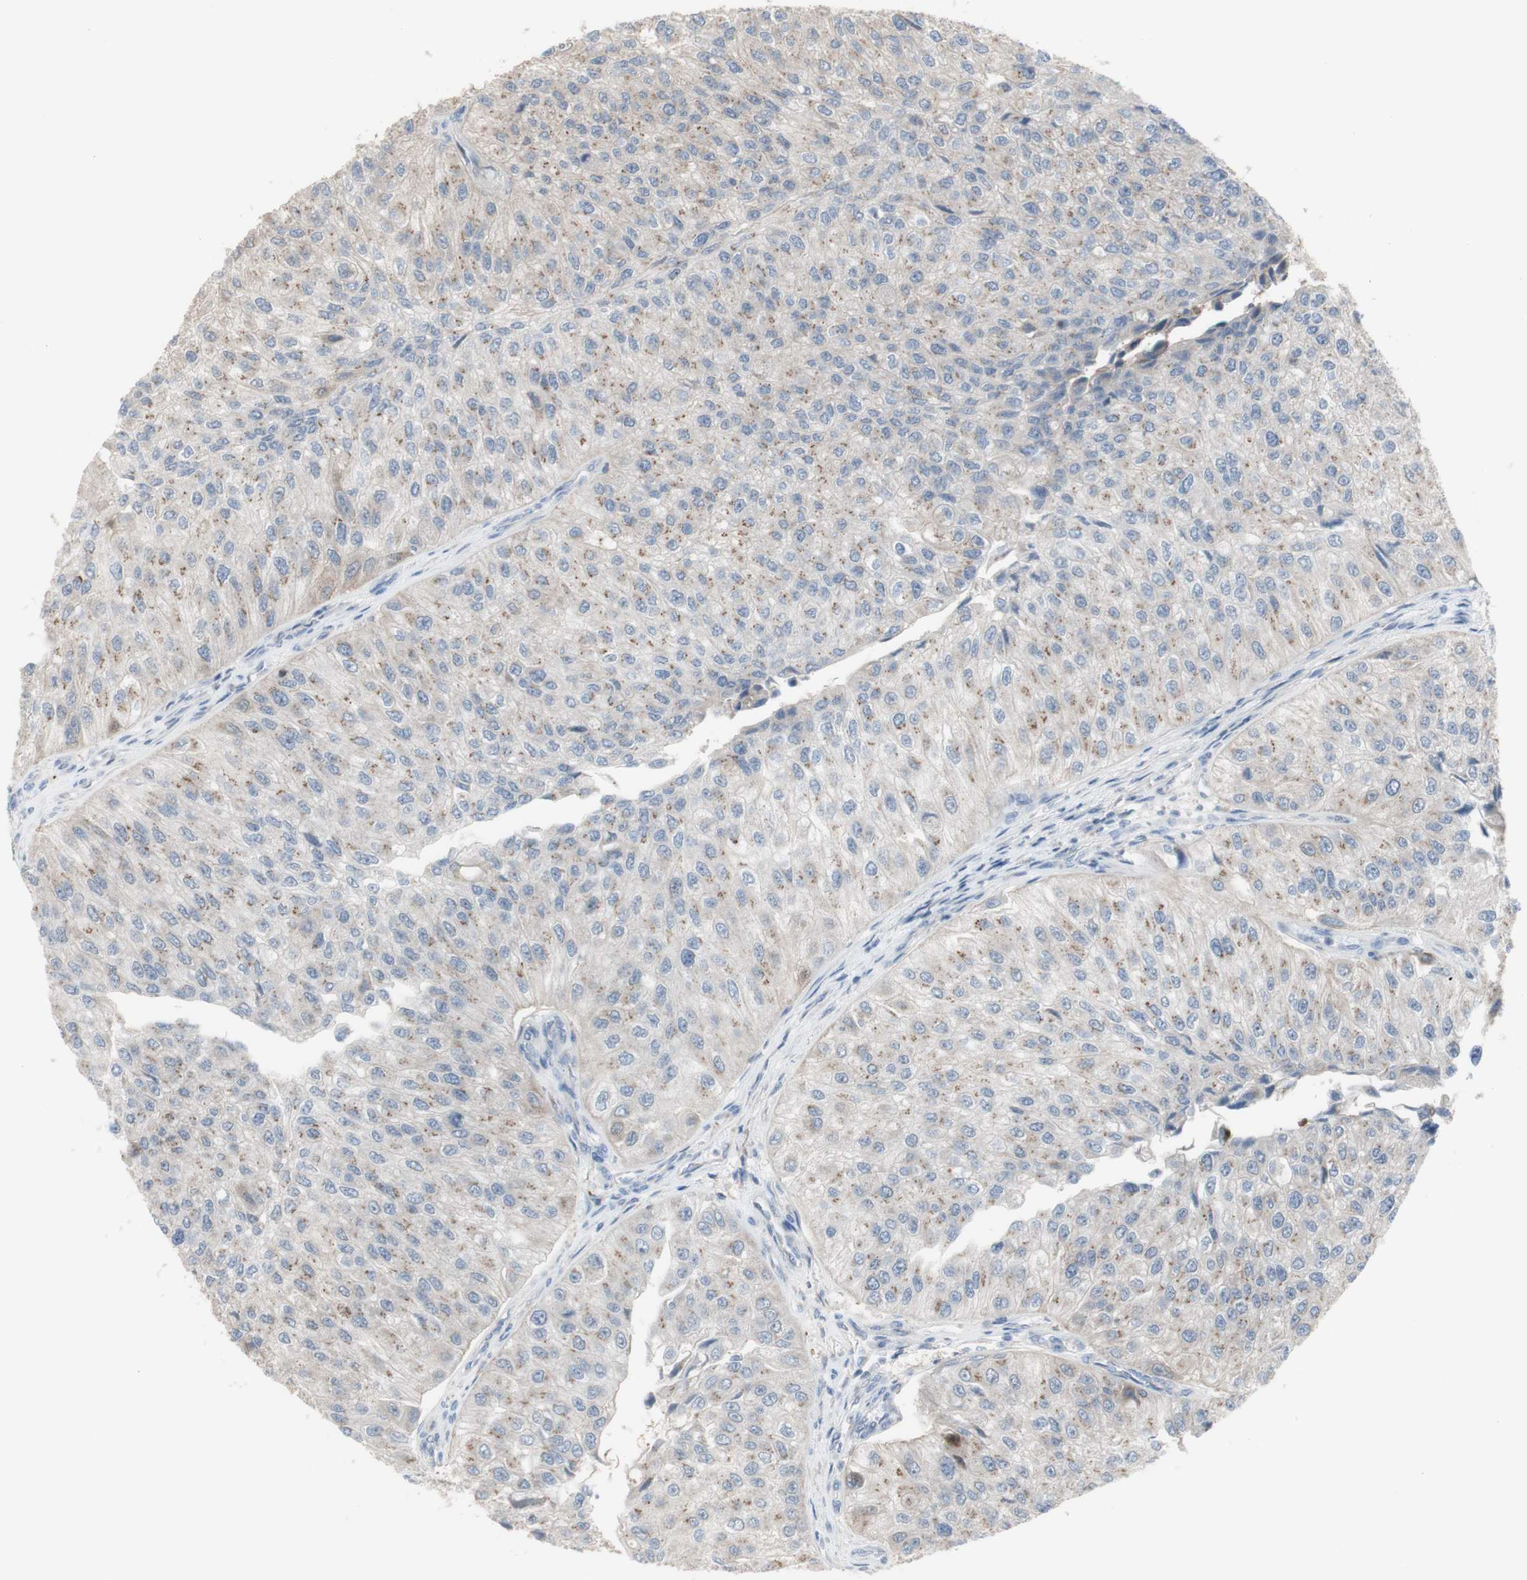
{"staining": {"intensity": "weak", "quantity": "<25%", "location": "cytoplasmic/membranous"}, "tissue": "urothelial cancer", "cell_type": "Tumor cells", "image_type": "cancer", "snomed": [{"axis": "morphology", "description": "Urothelial carcinoma, High grade"}, {"axis": "topography", "description": "Kidney"}, {"axis": "topography", "description": "Urinary bladder"}], "caption": "Immunohistochemistry (IHC) photomicrograph of neoplastic tissue: high-grade urothelial carcinoma stained with DAB (3,3'-diaminobenzidine) demonstrates no significant protein expression in tumor cells.", "gene": "C3orf52", "patient": {"sex": "male", "age": 77}}